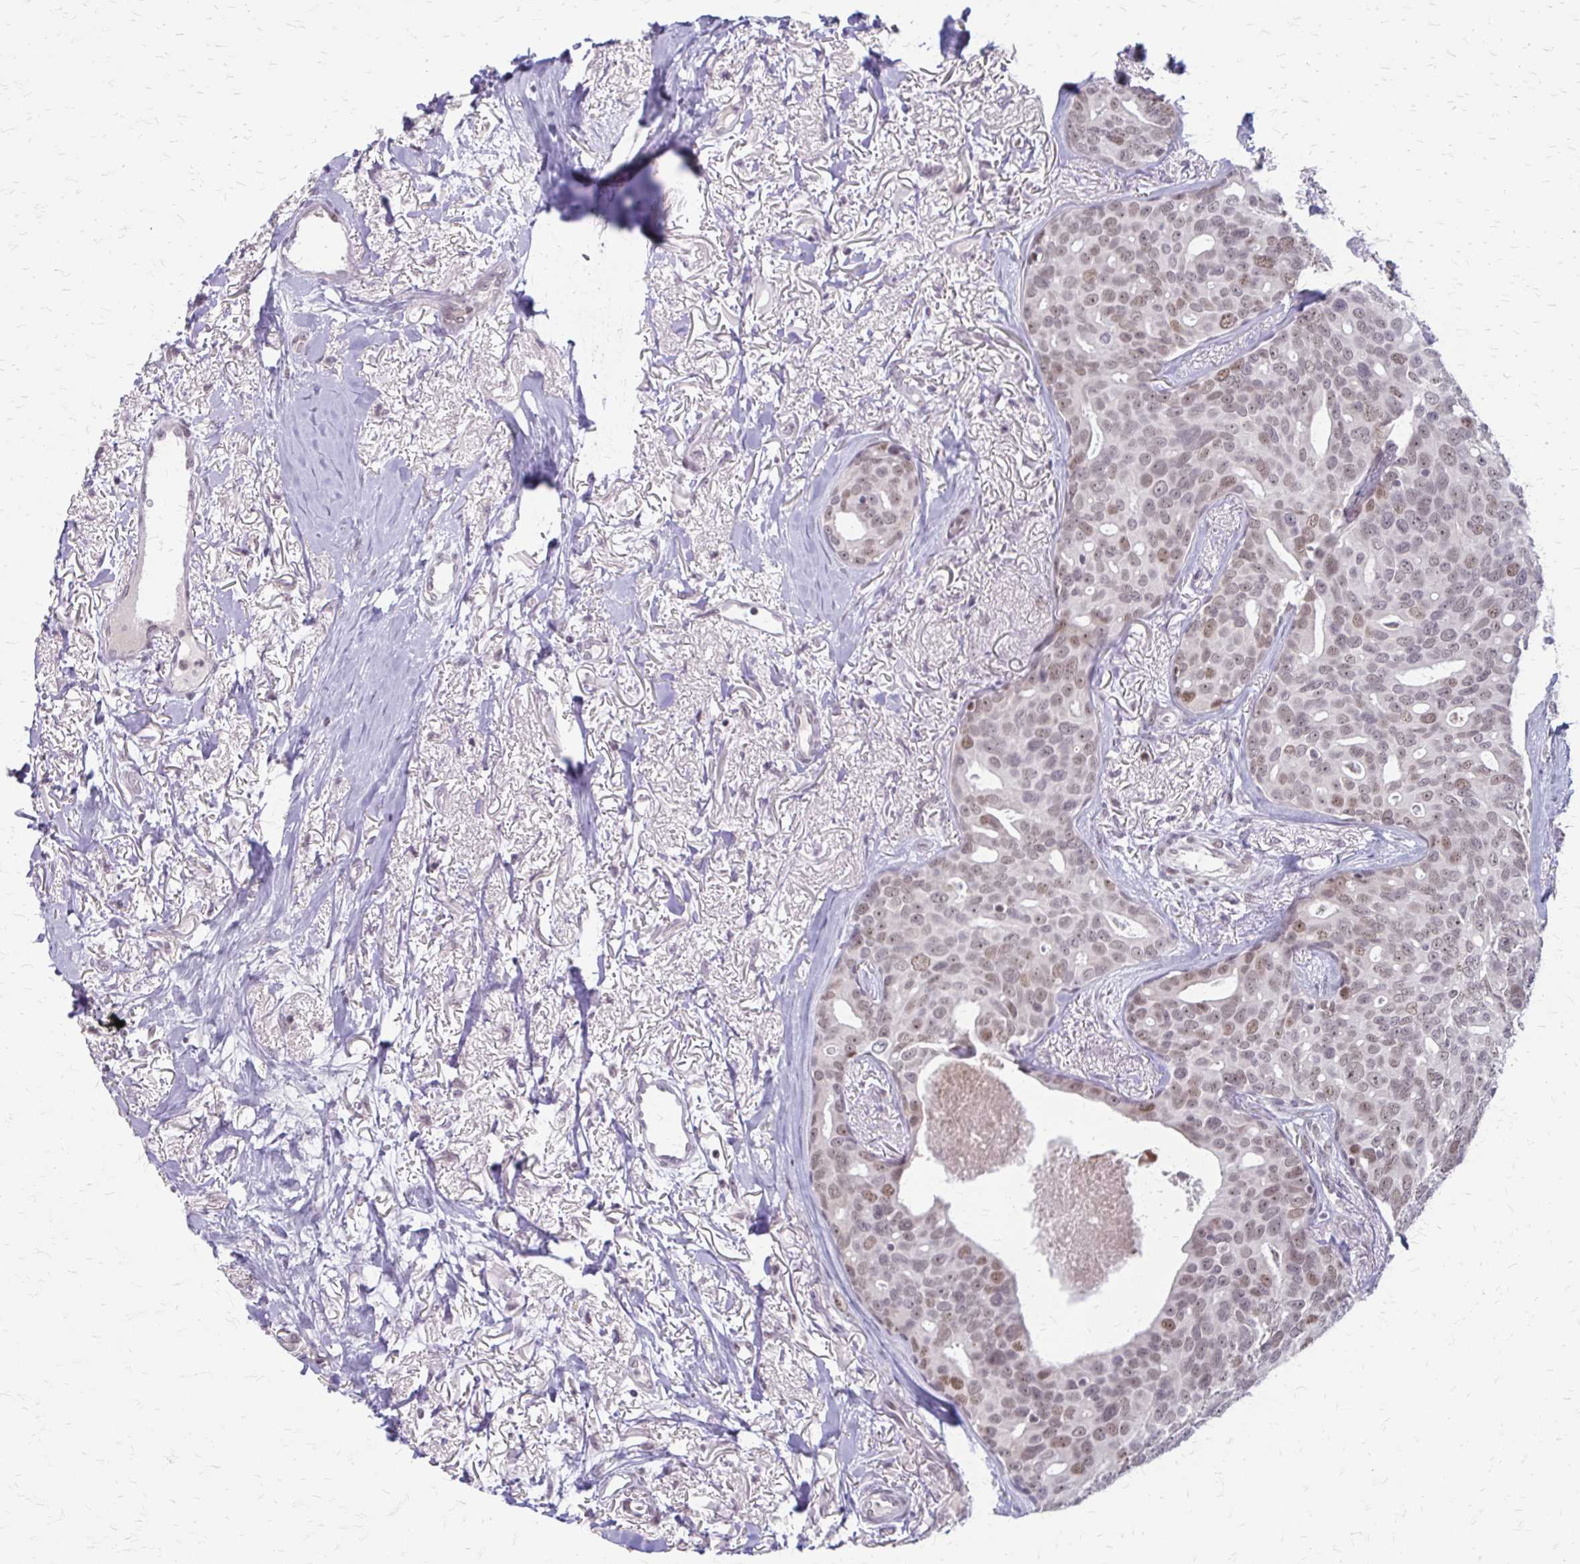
{"staining": {"intensity": "weak", "quantity": ">75%", "location": "nuclear"}, "tissue": "breast cancer", "cell_type": "Tumor cells", "image_type": "cancer", "snomed": [{"axis": "morphology", "description": "Duct carcinoma"}, {"axis": "topography", "description": "Breast"}], "caption": "An immunohistochemistry photomicrograph of neoplastic tissue is shown. Protein staining in brown labels weak nuclear positivity in breast invasive ductal carcinoma within tumor cells. Nuclei are stained in blue.", "gene": "EED", "patient": {"sex": "female", "age": 54}}